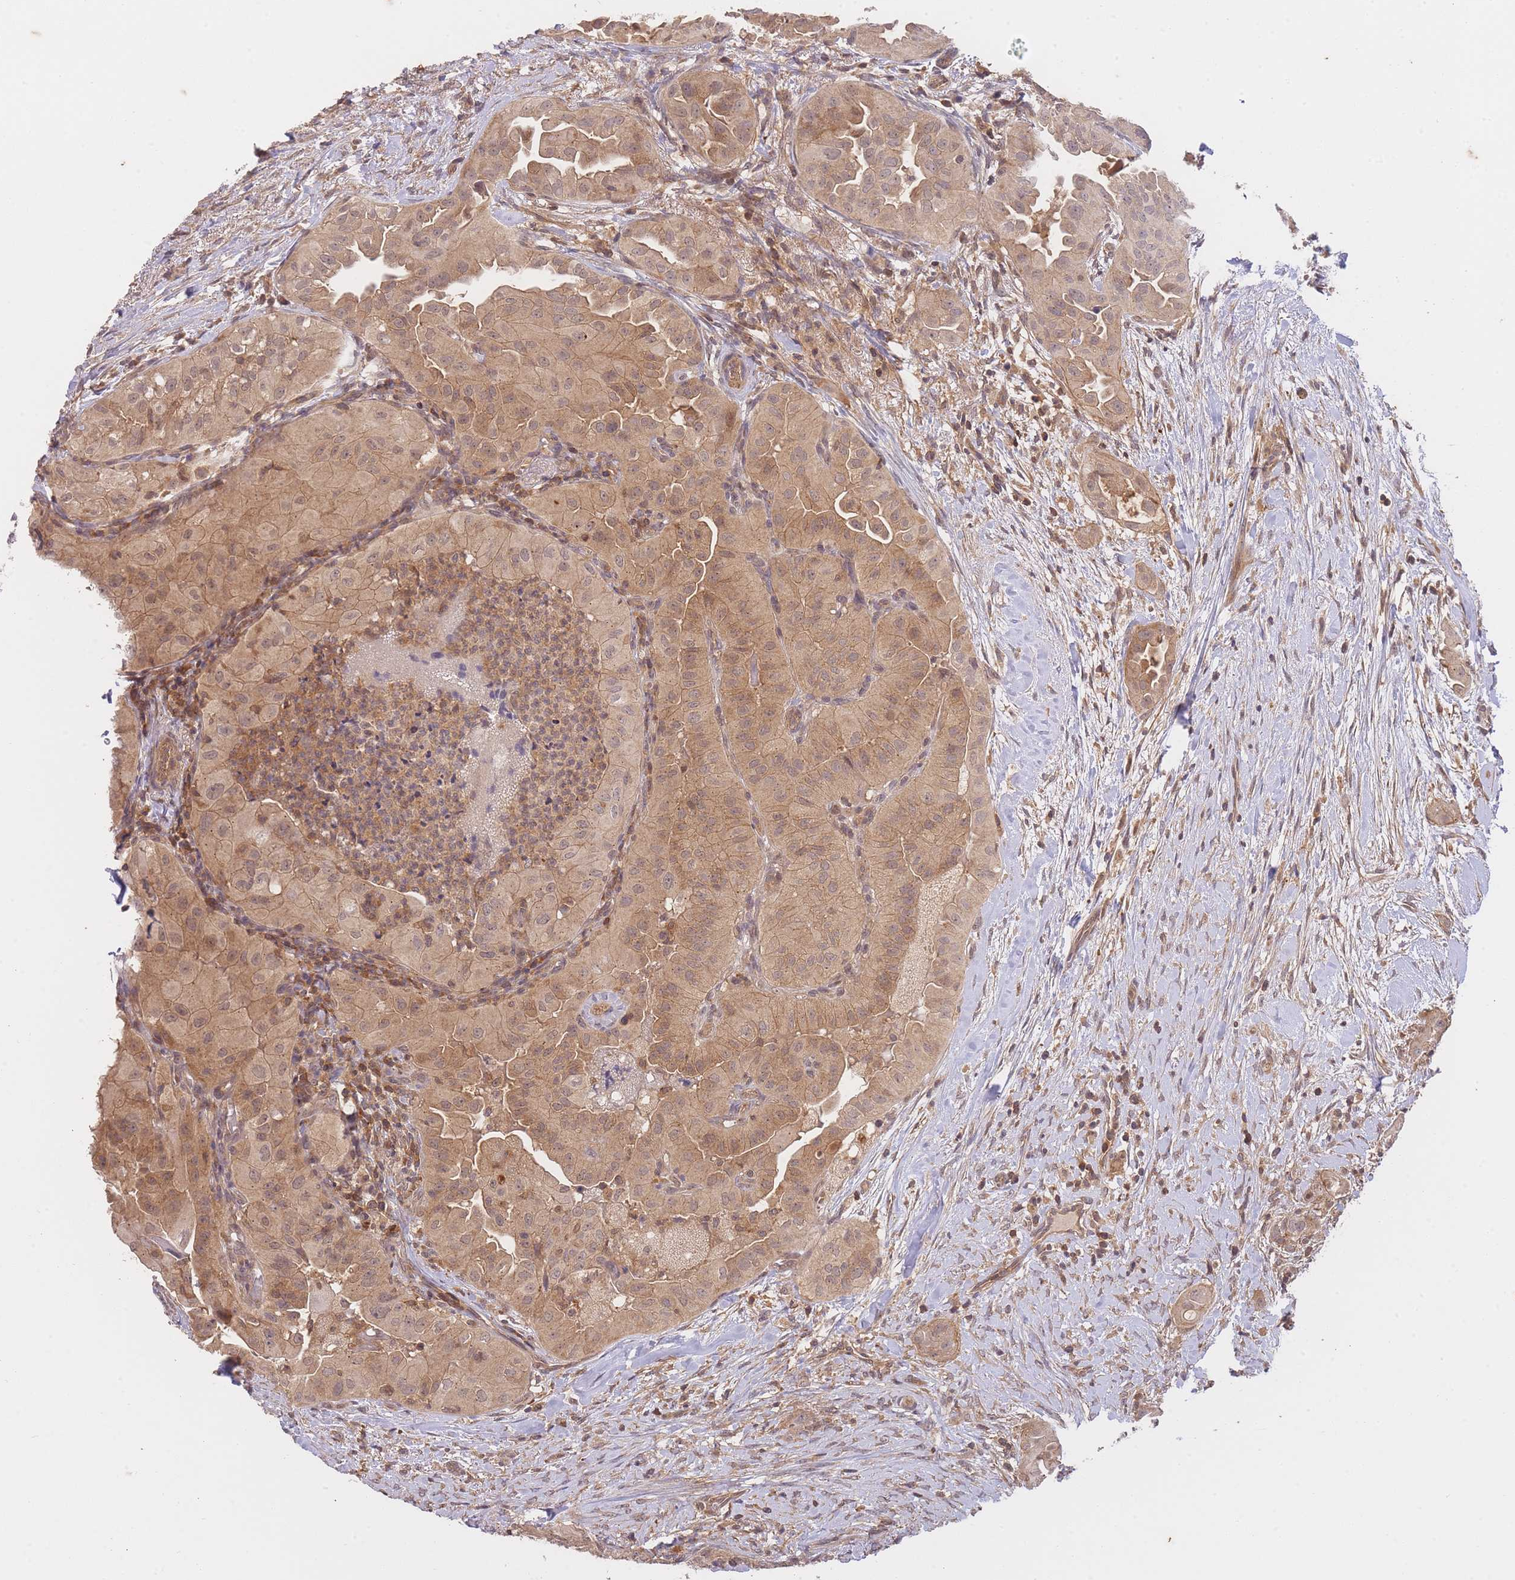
{"staining": {"intensity": "moderate", "quantity": ">75%", "location": "cytoplasmic/membranous"}, "tissue": "thyroid cancer", "cell_type": "Tumor cells", "image_type": "cancer", "snomed": [{"axis": "morphology", "description": "Normal tissue, NOS"}, {"axis": "morphology", "description": "Papillary adenocarcinoma, NOS"}, {"axis": "topography", "description": "Thyroid gland"}], "caption": "About >75% of tumor cells in thyroid papillary adenocarcinoma exhibit moderate cytoplasmic/membranous protein positivity as visualized by brown immunohistochemical staining.", "gene": "ST8SIA4", "patient": {"sex": "female", "age": 59}}